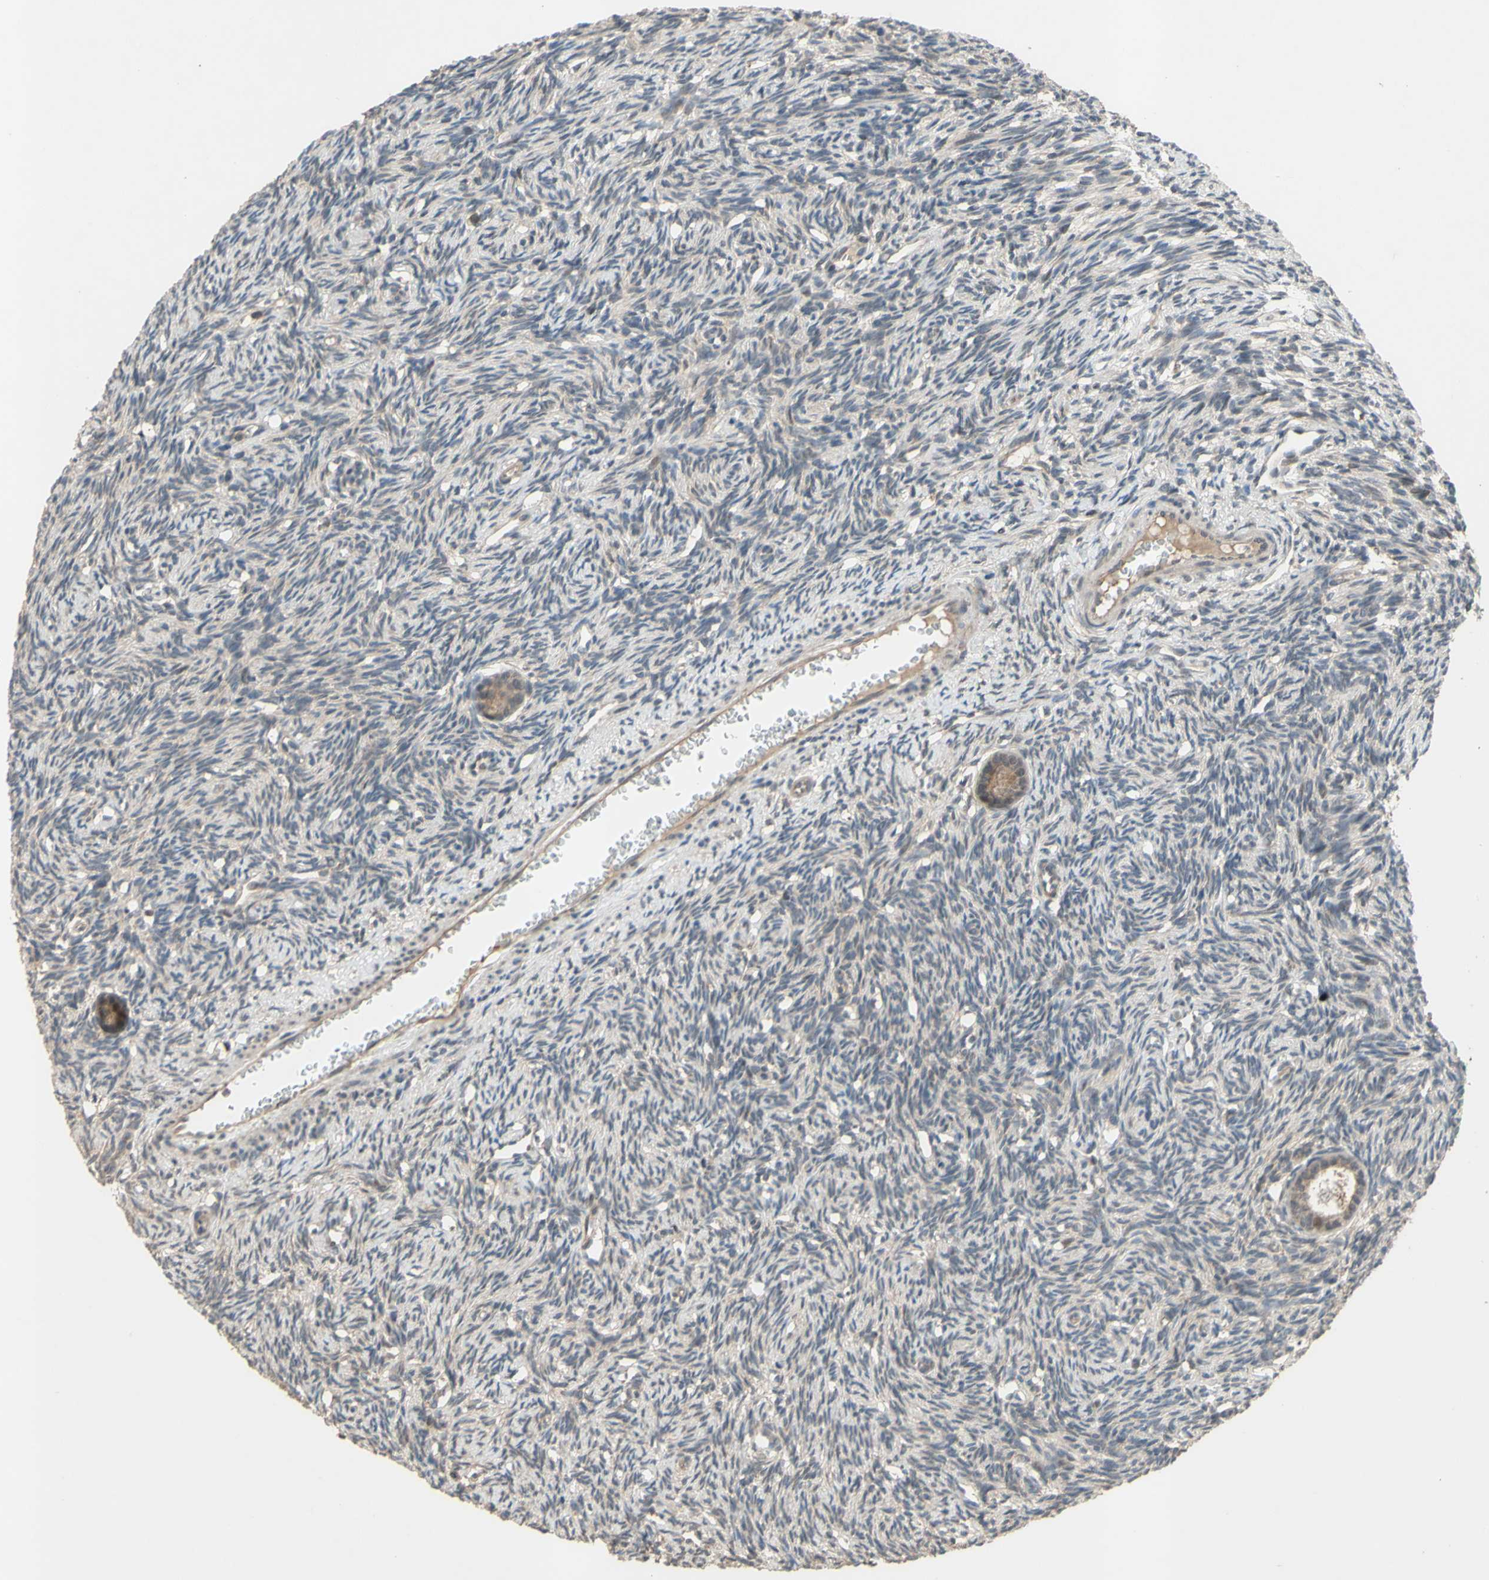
{"staining": {"intensity": "moderate", "quantity": ">75%", "location": "cytoplasmic/membranous"}, "tissue": "ovary", "cell_type": "Follicle cells", "image_type": "normal", "snomed": [{"axis": "morphology", "description": "Normal tissue, NOS"}, {"axis": "topography", "description": "Ovary"}], "caption": "Ovary stained for a protein exhibits moderate cytoplasmic/membranous positivity in follicle cells. Immunohistochemistry stains the protein of interest in brown and the nuclei are stained blue.", "gene": "CD164", "patient": {"sex": "female", "age": 33}}